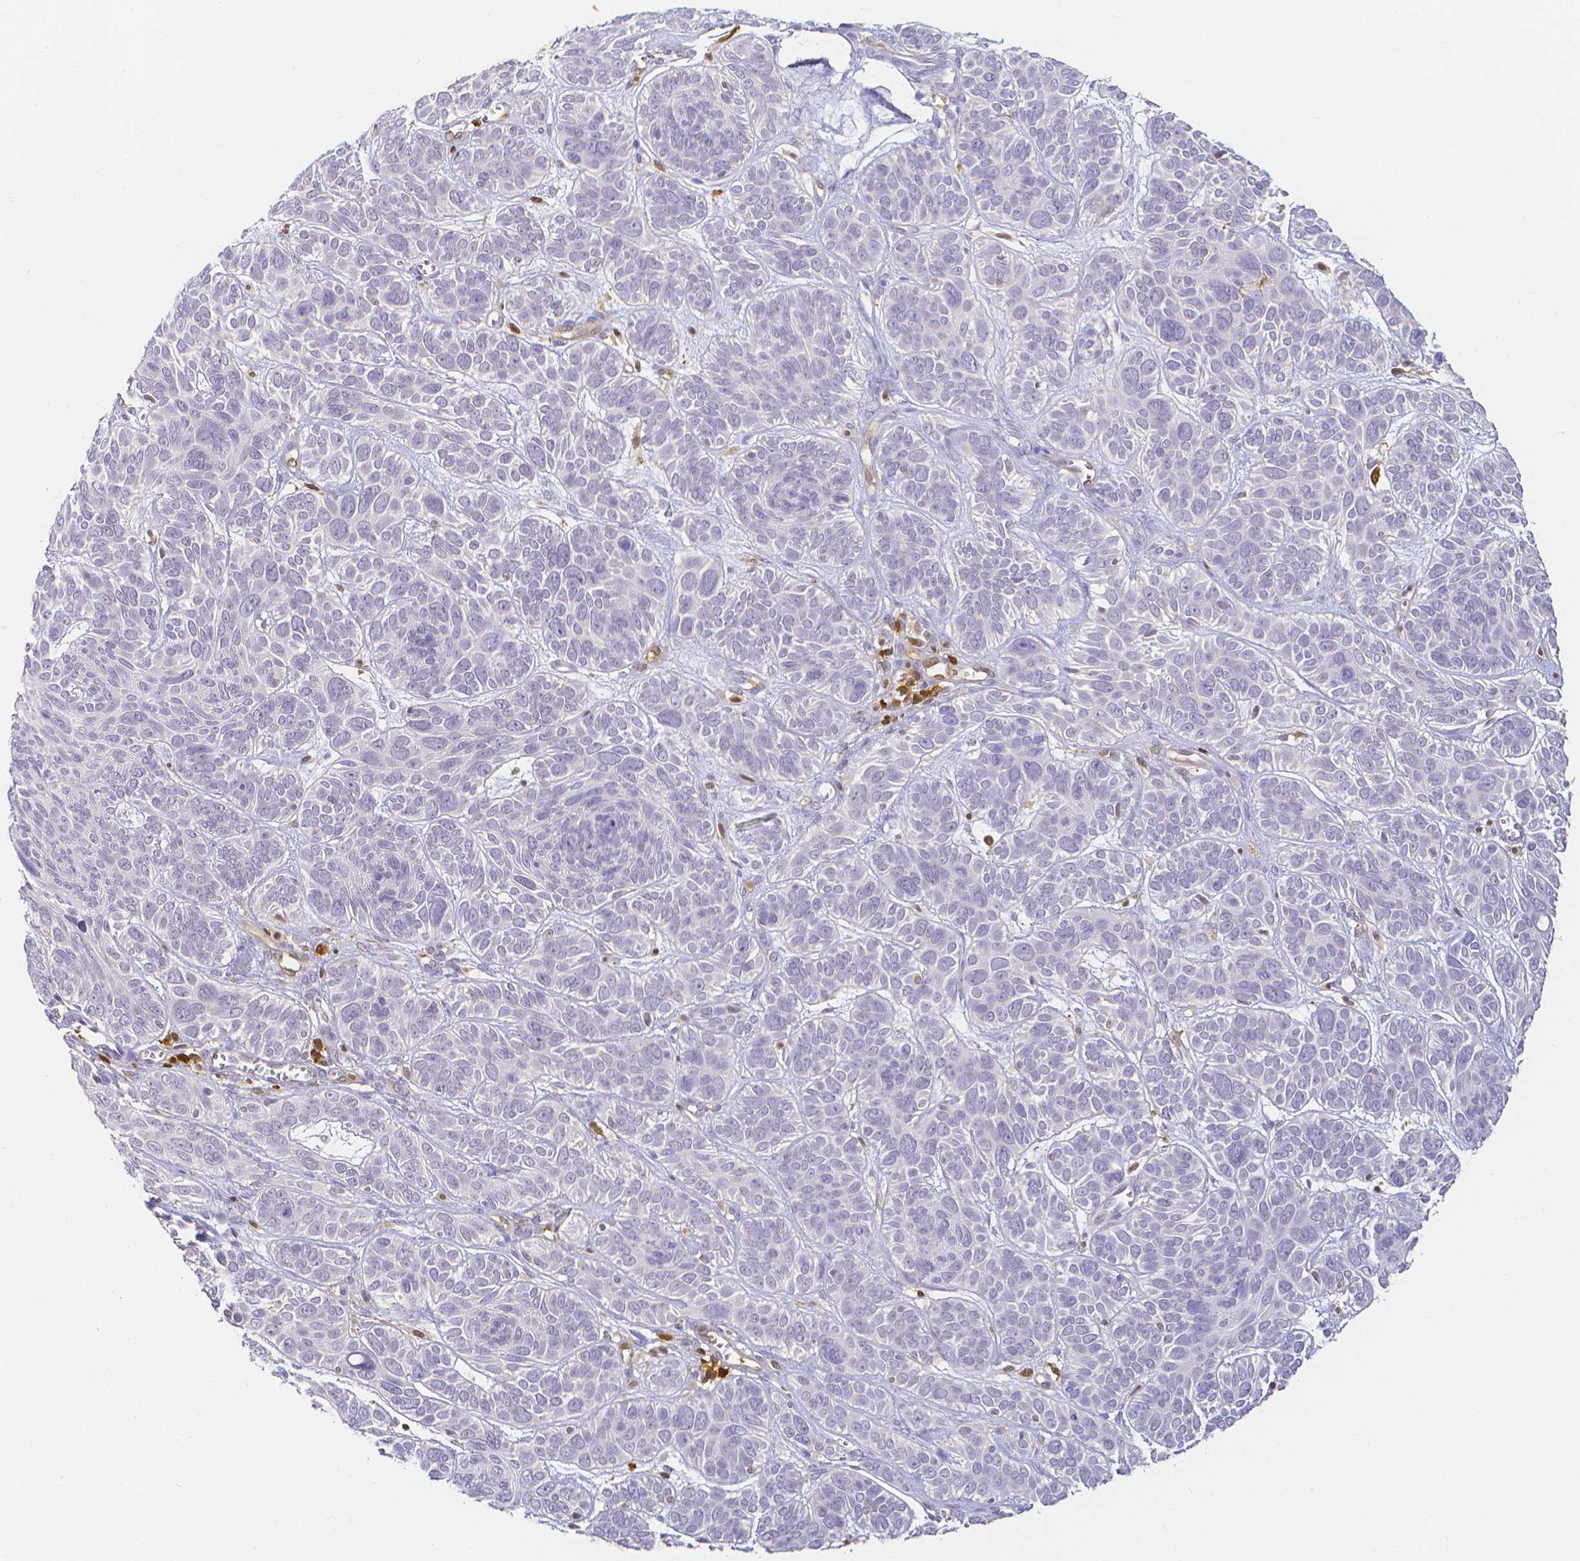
{"staining": {"intensity": "negative", "quantity": "none", "location": "none"}, "tissue": "skin cancer", "cell_type": "Tumor cells", "image_type": "cancer", "snomed": [{"axis": "morphology", "description": "Basal cell carcinoma"}, {"axis": "topography", "description": "Skin"}, {"axis": "topography", "description": "Skin of face"}], "caption": "The immunohistochemistry image has no significant positivity in tumor cells of basal cell carcinoma (skin) tissue. Brightfield microscopy of immunohistochemistry (IHC) stained with DAB (3,3'-diaminobenzidine) (brown) and hematoxylin (blue), captured at high magnification.", "gene": "COTL1", "patient": {"sex": "male", "age": 73}}